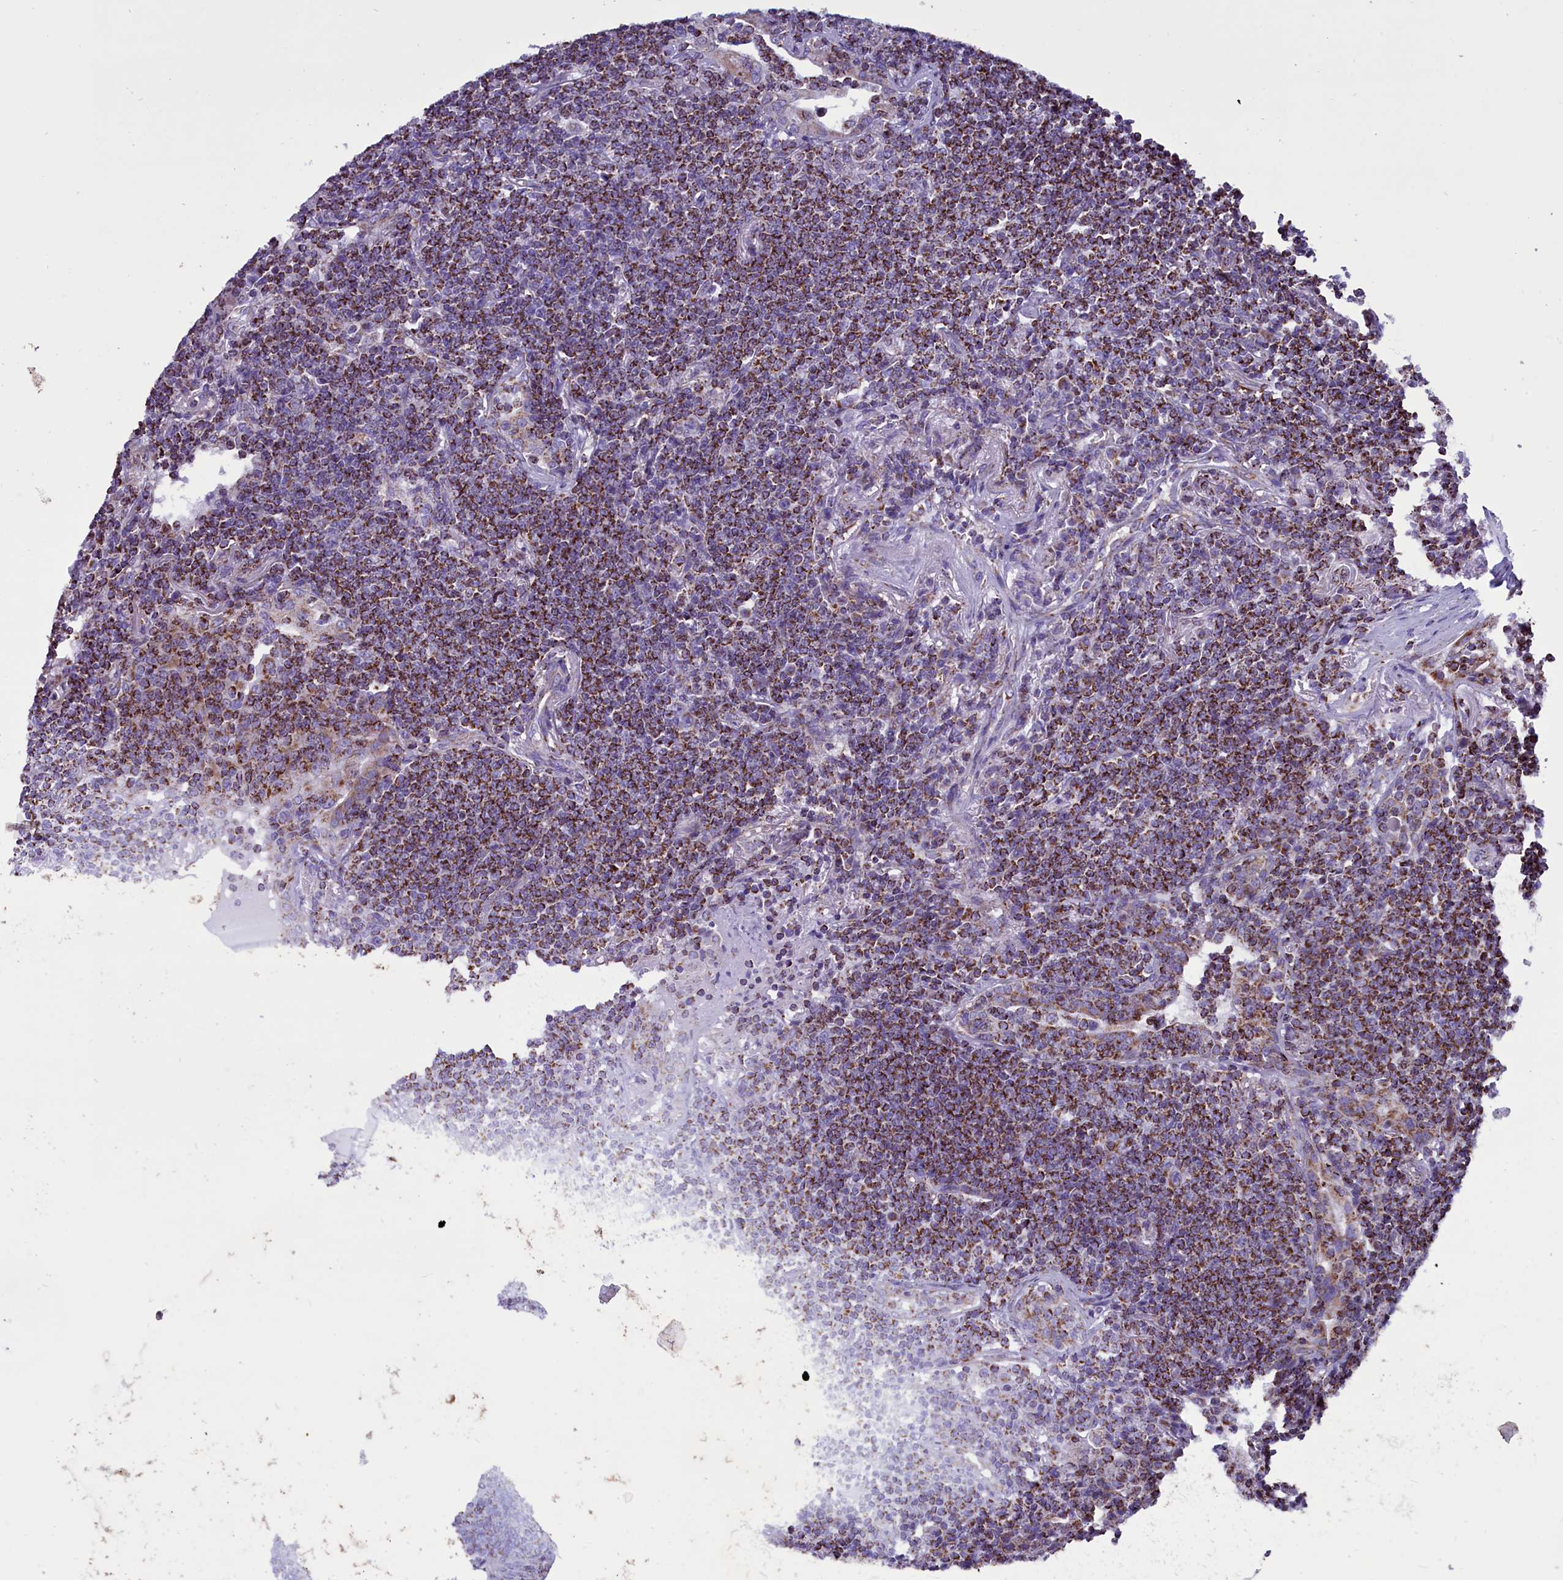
{"staining": {"intensity": "strong", "quantity": "25%-75%", "location": "cytoplasmic/membranous"}, "tissue": "lymphoma", "cell_type": "Tumor cells", "image_type": "cancer", "snomed": [{"axis": "morphology", "description": "Malignant lymphoma, non-Hodgkin's type, Low grade"}, {"axis": "topography", "description": "Lung"}], "caption": "Strong cytoplasmic/membranous protein positivity is identified in approximately 25%-75% of tumor cells in lymphoma. (IHC, brightfield microscopy, high magnification).", "gene": "ICA1L", "patient": {"sex": "female", "age": 71}}